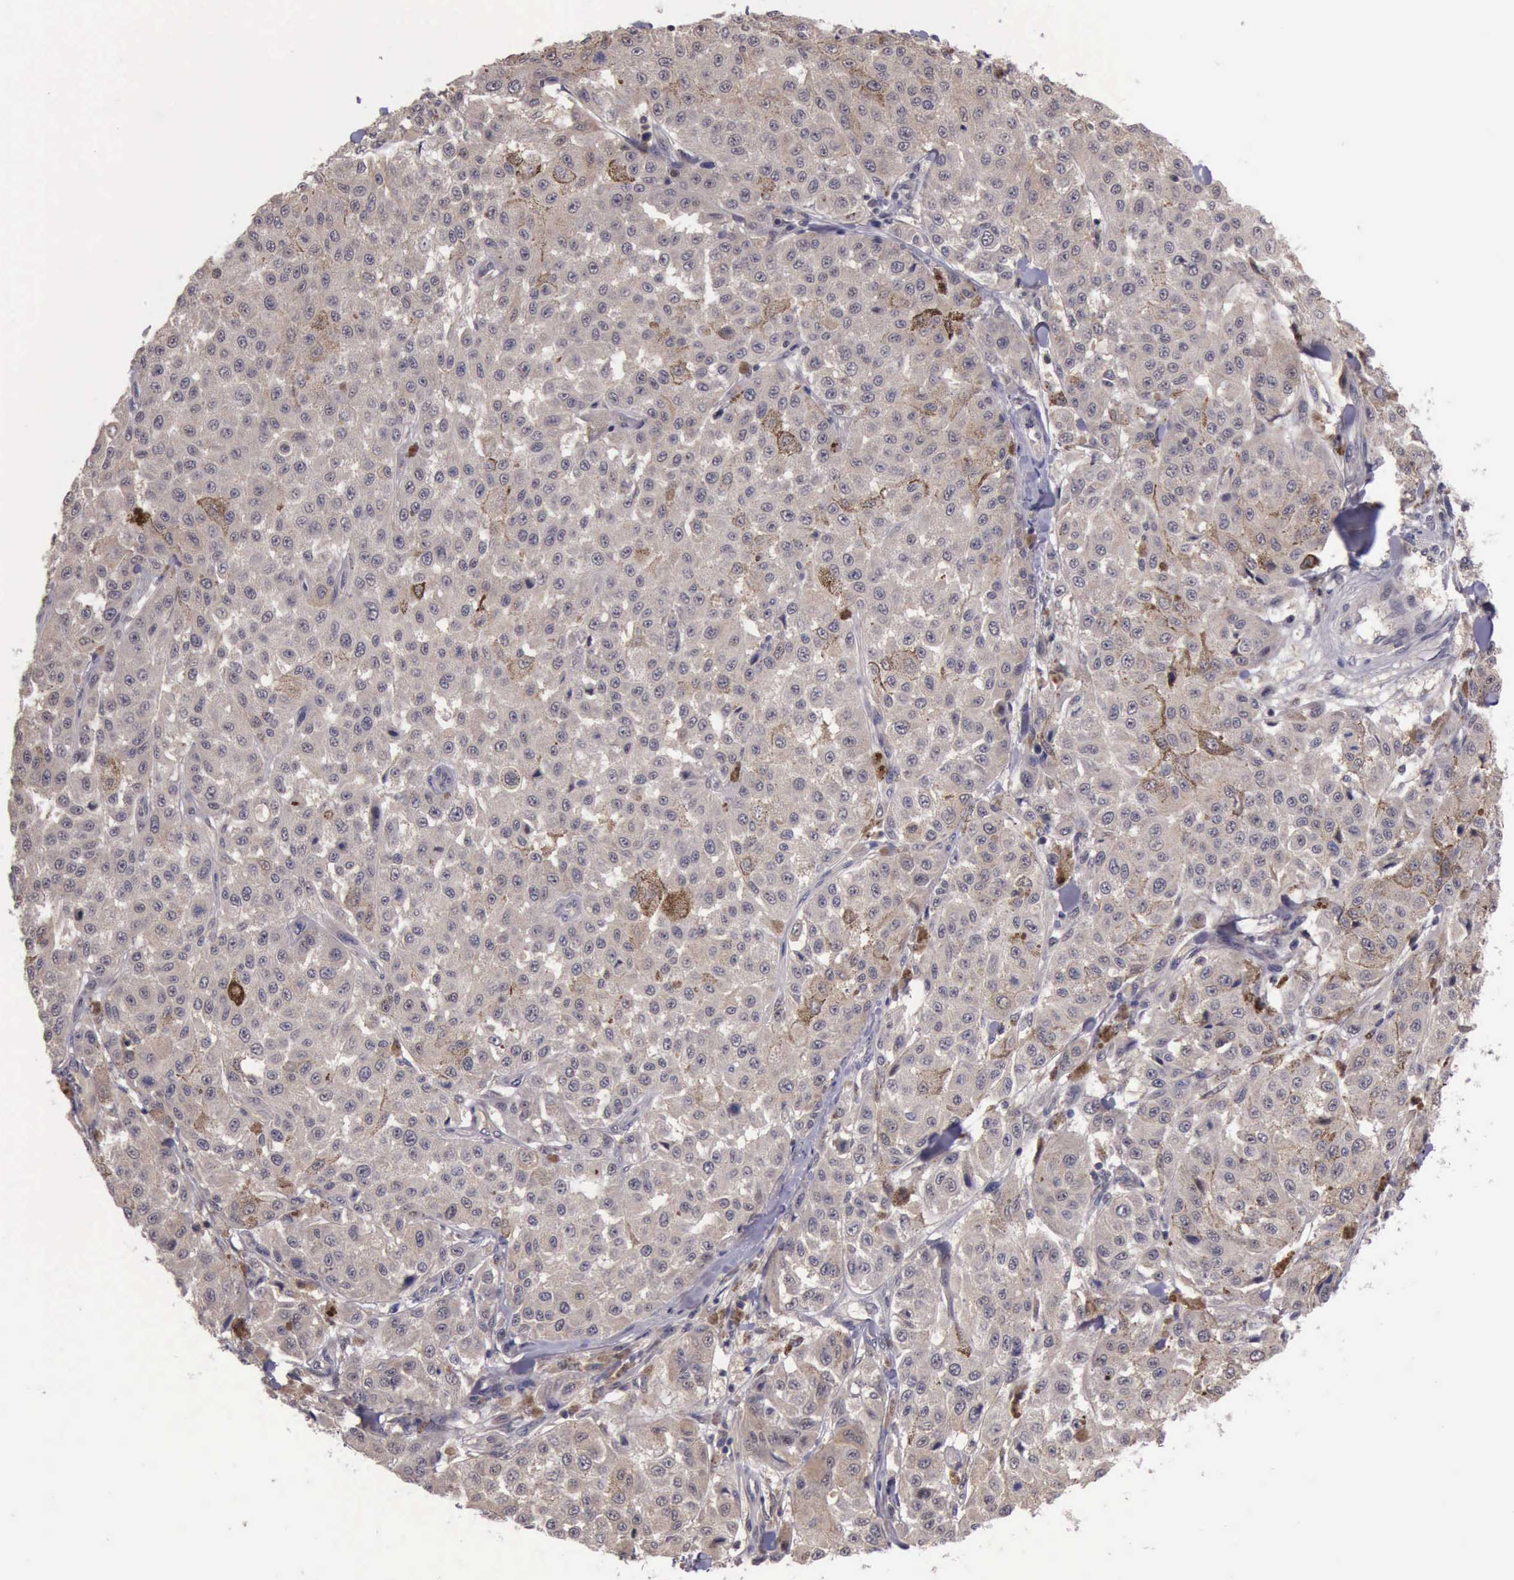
{"staining": {"intensity": "negative", "quantity": "none", "location": "none"}, "tissue": "melanoma", "cell_type": "Tumor cells", "image_type": "cancer", "snomed": [{"axis": "morphology", "description": "Malignant melanoma, NOS"}, {"axis": "topography", "description": "Skin"}], "caption": "Melanoma stained for a protein using immunohistochemistry demonstrates no expression tumor cells.", "gene": "RAB39B", "patient": {"sex": "female", "age": 64}}